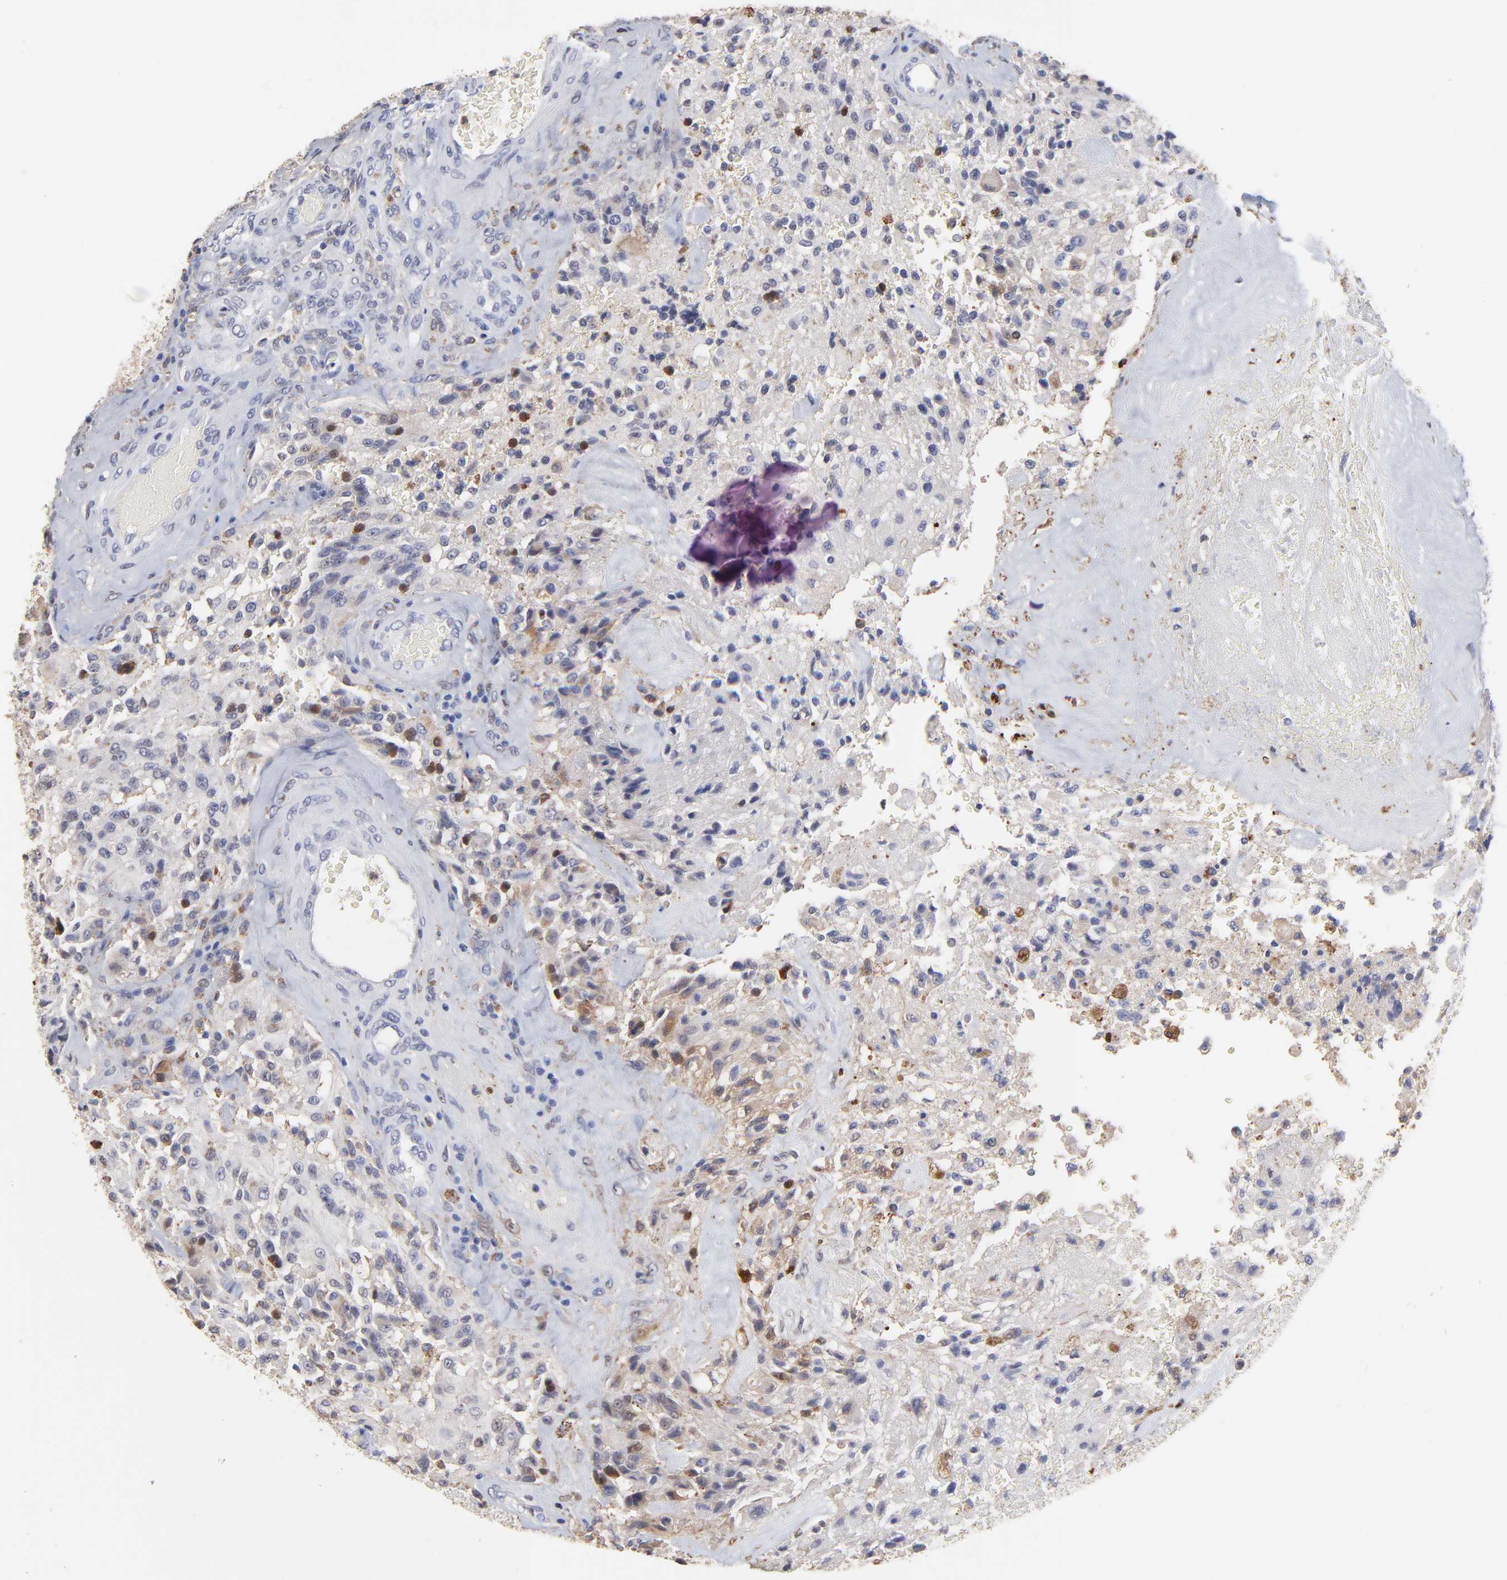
{"staining": {"intensity": "moderate", "quantity": "<25%", "location": "cytoplasmic/membranous"}, "tissue": "glioma", "cell_type": "Tumor cells", "image_type": "cancer", "snomed": [{"axis": "morphology", "description": "Normal tissue, NOS"}, {"axis": "morphology", "description": "Glioma, malignant, High grade"}, {"axis": "topography", "description": "Cerebral cortex"}], "caption": "This is a histology image of immunohistochemistry (IHC) staining of glioma, which shows moderate staining in the cytoplasmic/membranous of tumor cells.", "gene": "SMARCA1", "patient": {"sex": "male", "age": 56}}